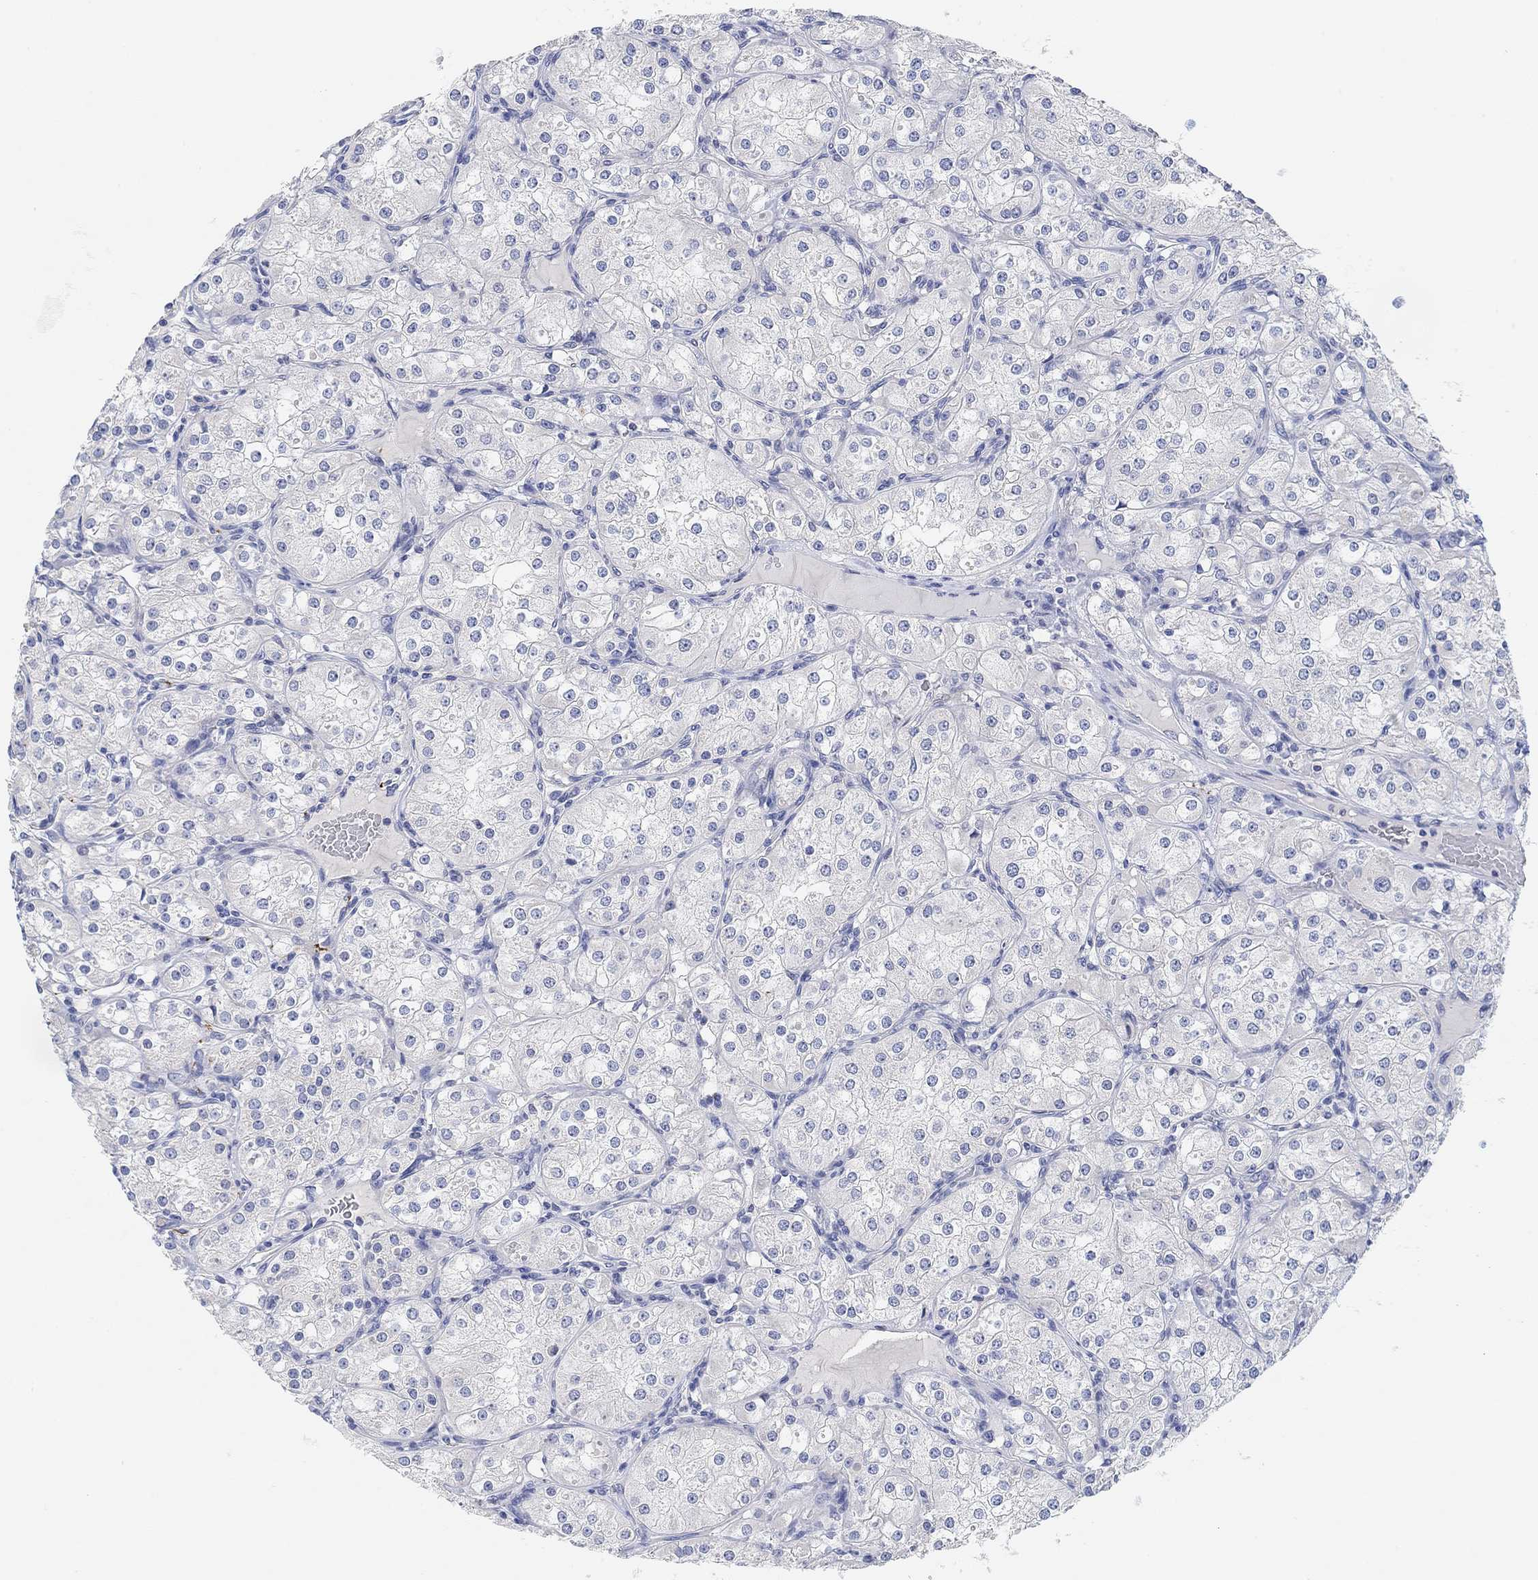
{"staining": {"intensity": "negative", "quantity": "none", "location": "none"}, "tissue": "renal cancer", "cell_type": "Tumor cells", "image_type": "cancer", "snomed": [{"axis": "morphology", "description": "Adenocarcinoma, NOS"}, {"axis": "topography", "description": "Kidney"}], "caption": "Immunohistochemistry histopathology image of human renal cancer (adenocarcinoma) stained for a protein (brown), which exhibits no expression in tumor cells. (DAB immunohistochemistry (IHC) visualized using brightfield microscopy, high magnification).", "gene": "VAT1L", "patient": {"sex": "male", "age": 77}}